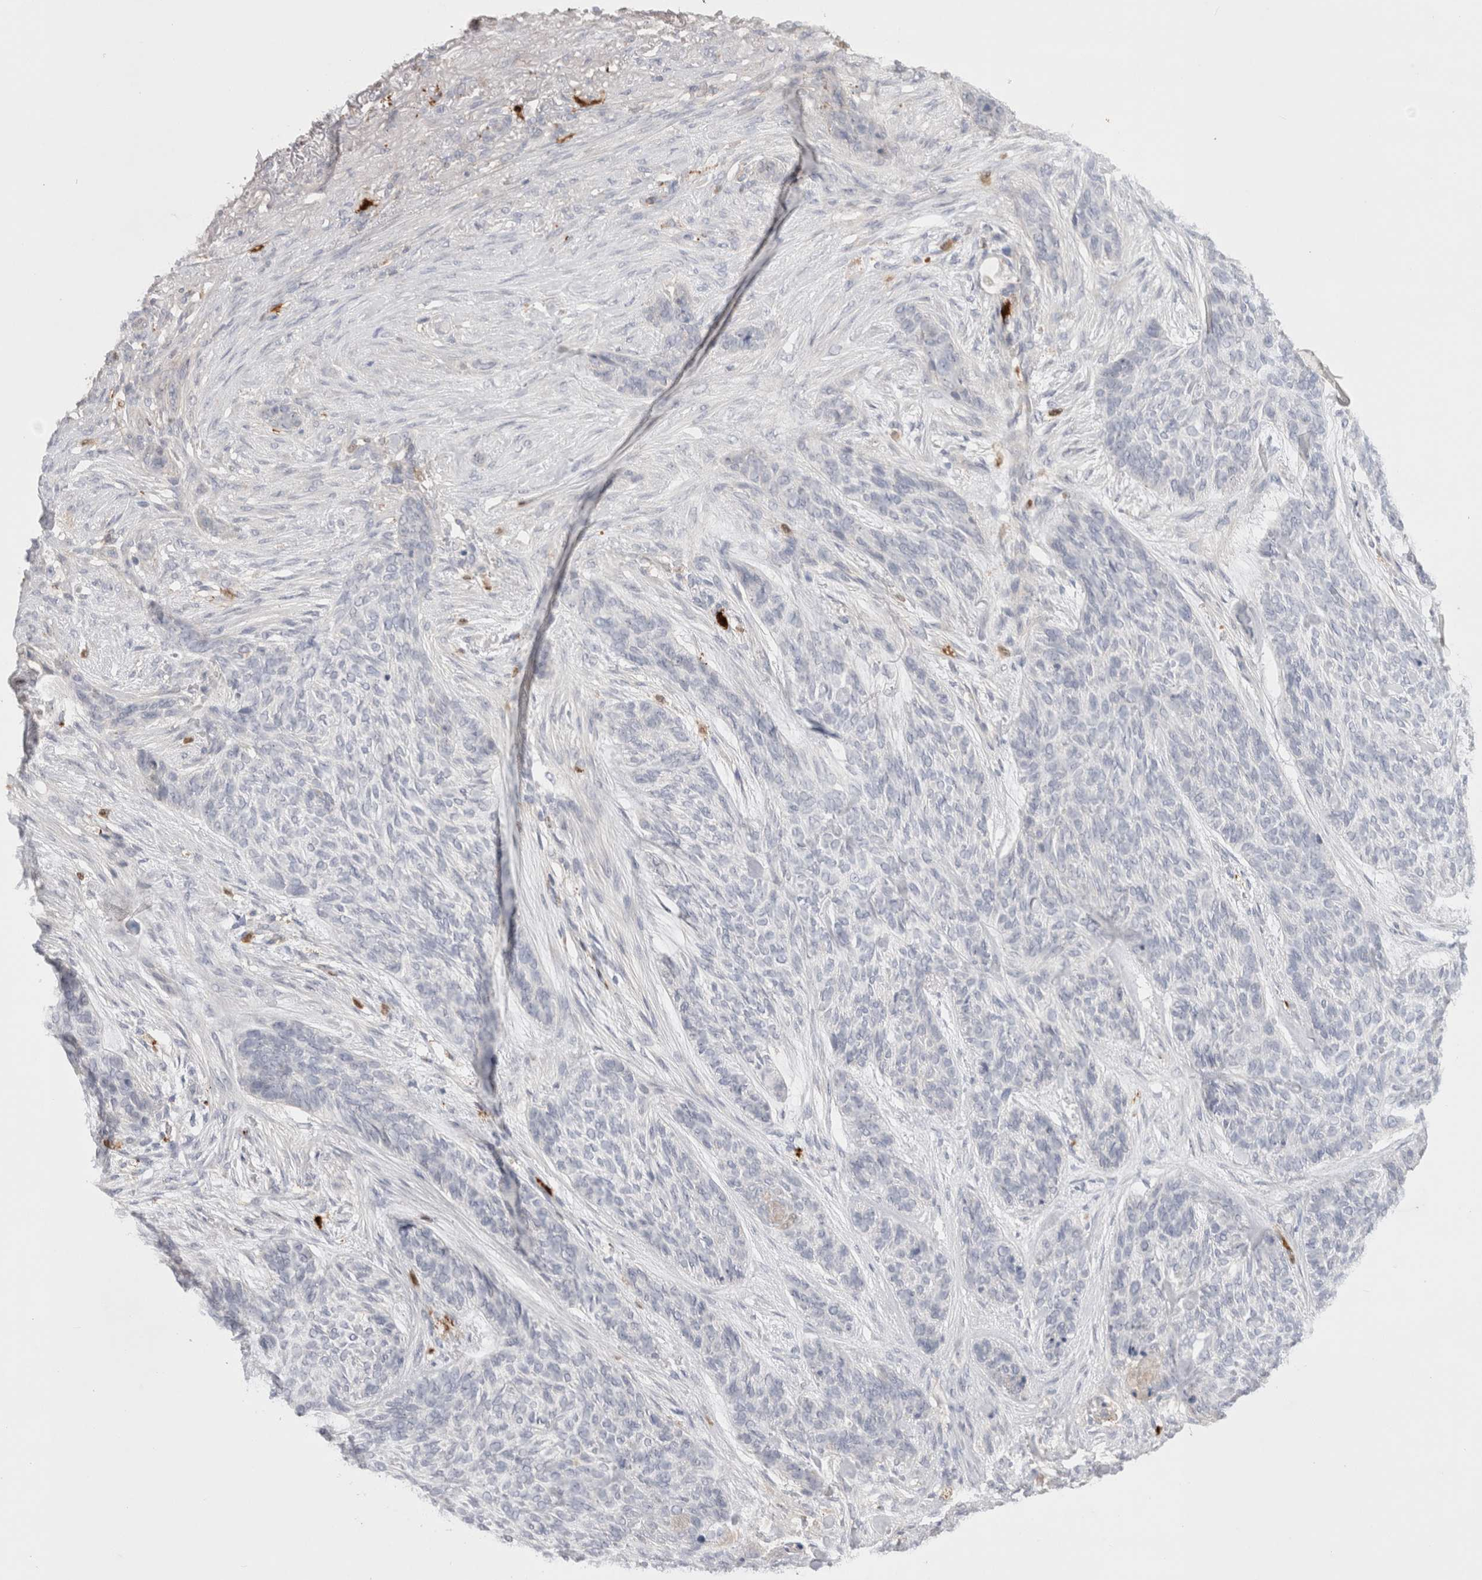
{"staining": {"intensity": "negative", "quantity": "none", "location": "none"}, "tissue": "skin cancer", "cell_type": "Tumor cells", "image_type": "cancer", "snomed": [{"axis": "morphology", "description": "Basal cell carcinoma"}, {"axis": "topography", "description": "Skin"}], "caption": "A micrograph of human skin basal cell carcinoma is negative for staining in tumor cells.", "gene": "HPGDS", "patient": {"sex": "male", "age": 55}}